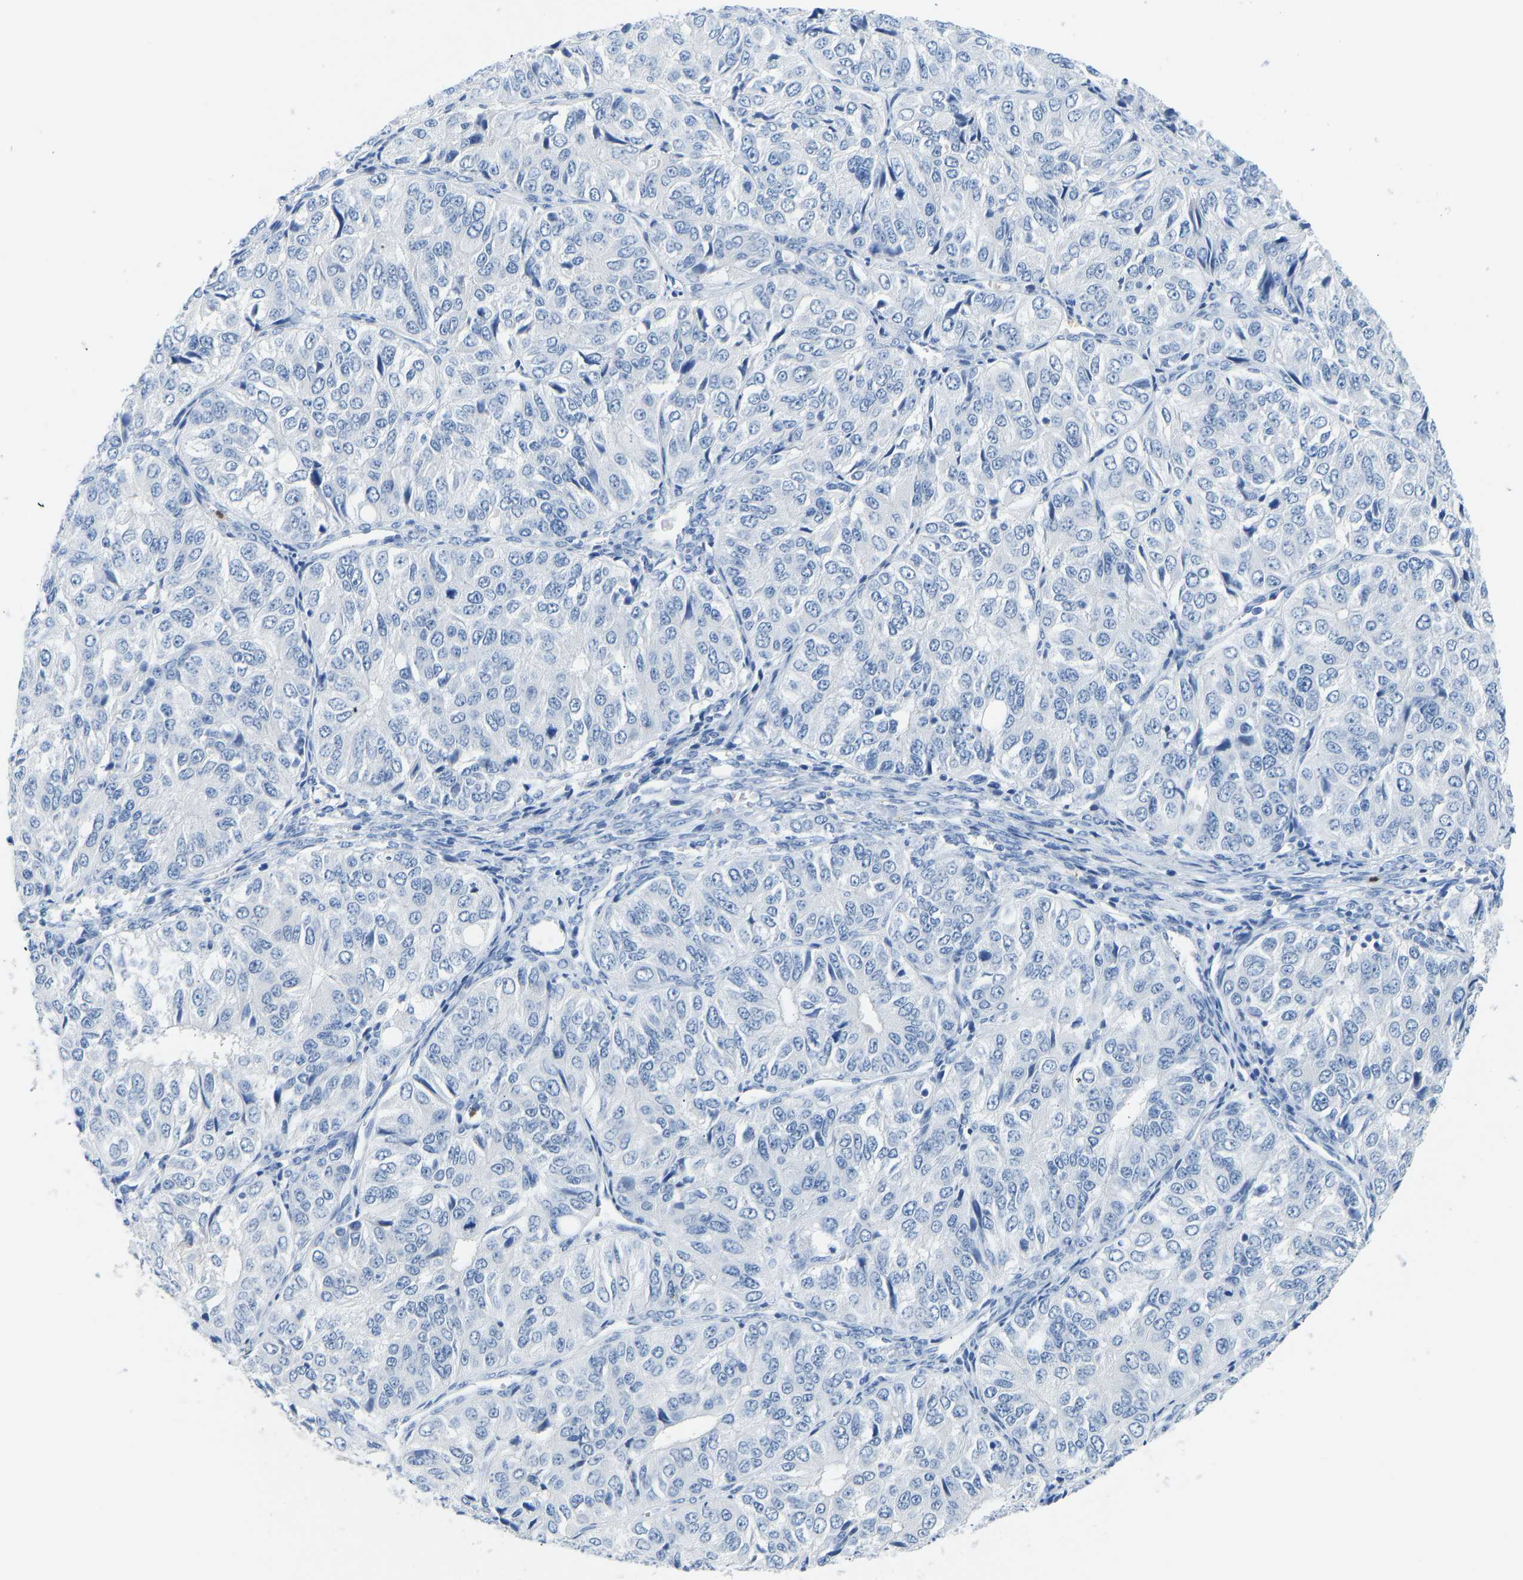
{"staining": {"intensity": "negative", "quantity": "none", "location": "none"}, "tissue": "ovarian cancer", "cell_type": "Tumor cells", "image_type": "cancer", "snomed": [{"axis": "morphology", "description": "Carcinoma, endometroid"}, {"axis": "topography", "description": "Ovary"}], "caption": "Immunohistochemistry (IHC) of human ovarian cancer displays no staining in tumor cells. The staining is performed using DAB brown chromogen with nuclei counter-stained in using hematoxylin.", "gene": "TXNDC2", "patient": {"sex": "female", "age": 51}}